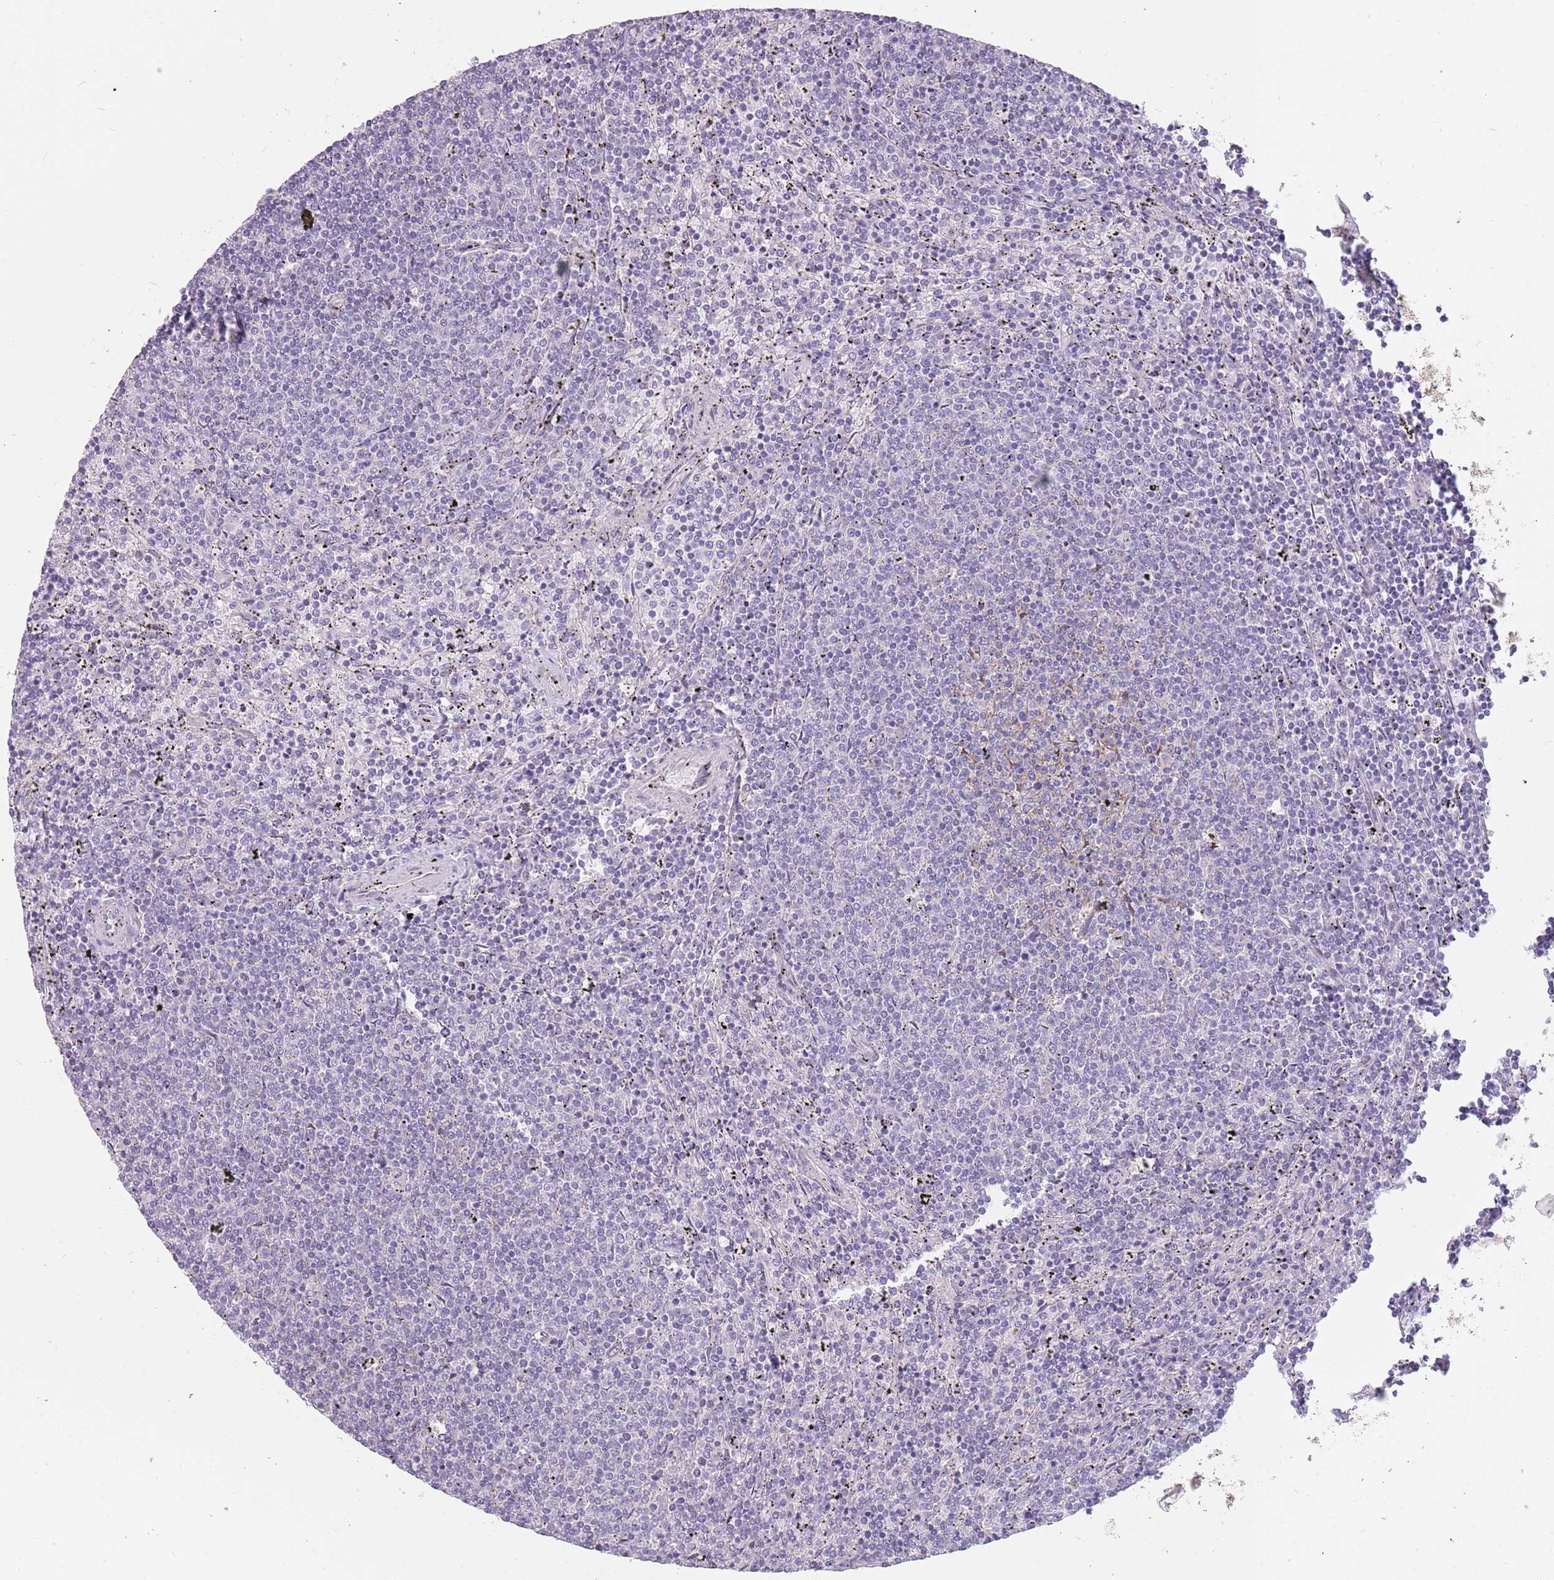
{"staining": {"intensity": "negative", "quantity": "none", "location": "none"}, "tissue": "lymphoma", "cell_type": "Tumor cells", "image_type": "cancer", "snomed": [{"axis": "morphology", "description": "Malignant lymphoma, non-Hodgkin's type, Low grade"}, {"axis": "topography", "description": "Spleen"}], "caption": "Human malignant lymphoma, non-Hodgkin's type (low-grade) stained for a protein using immunohistochemistry displays no expression in tumor cells.", "gene": "DDX4", "patient": {"sex": "female", "age": 50}}